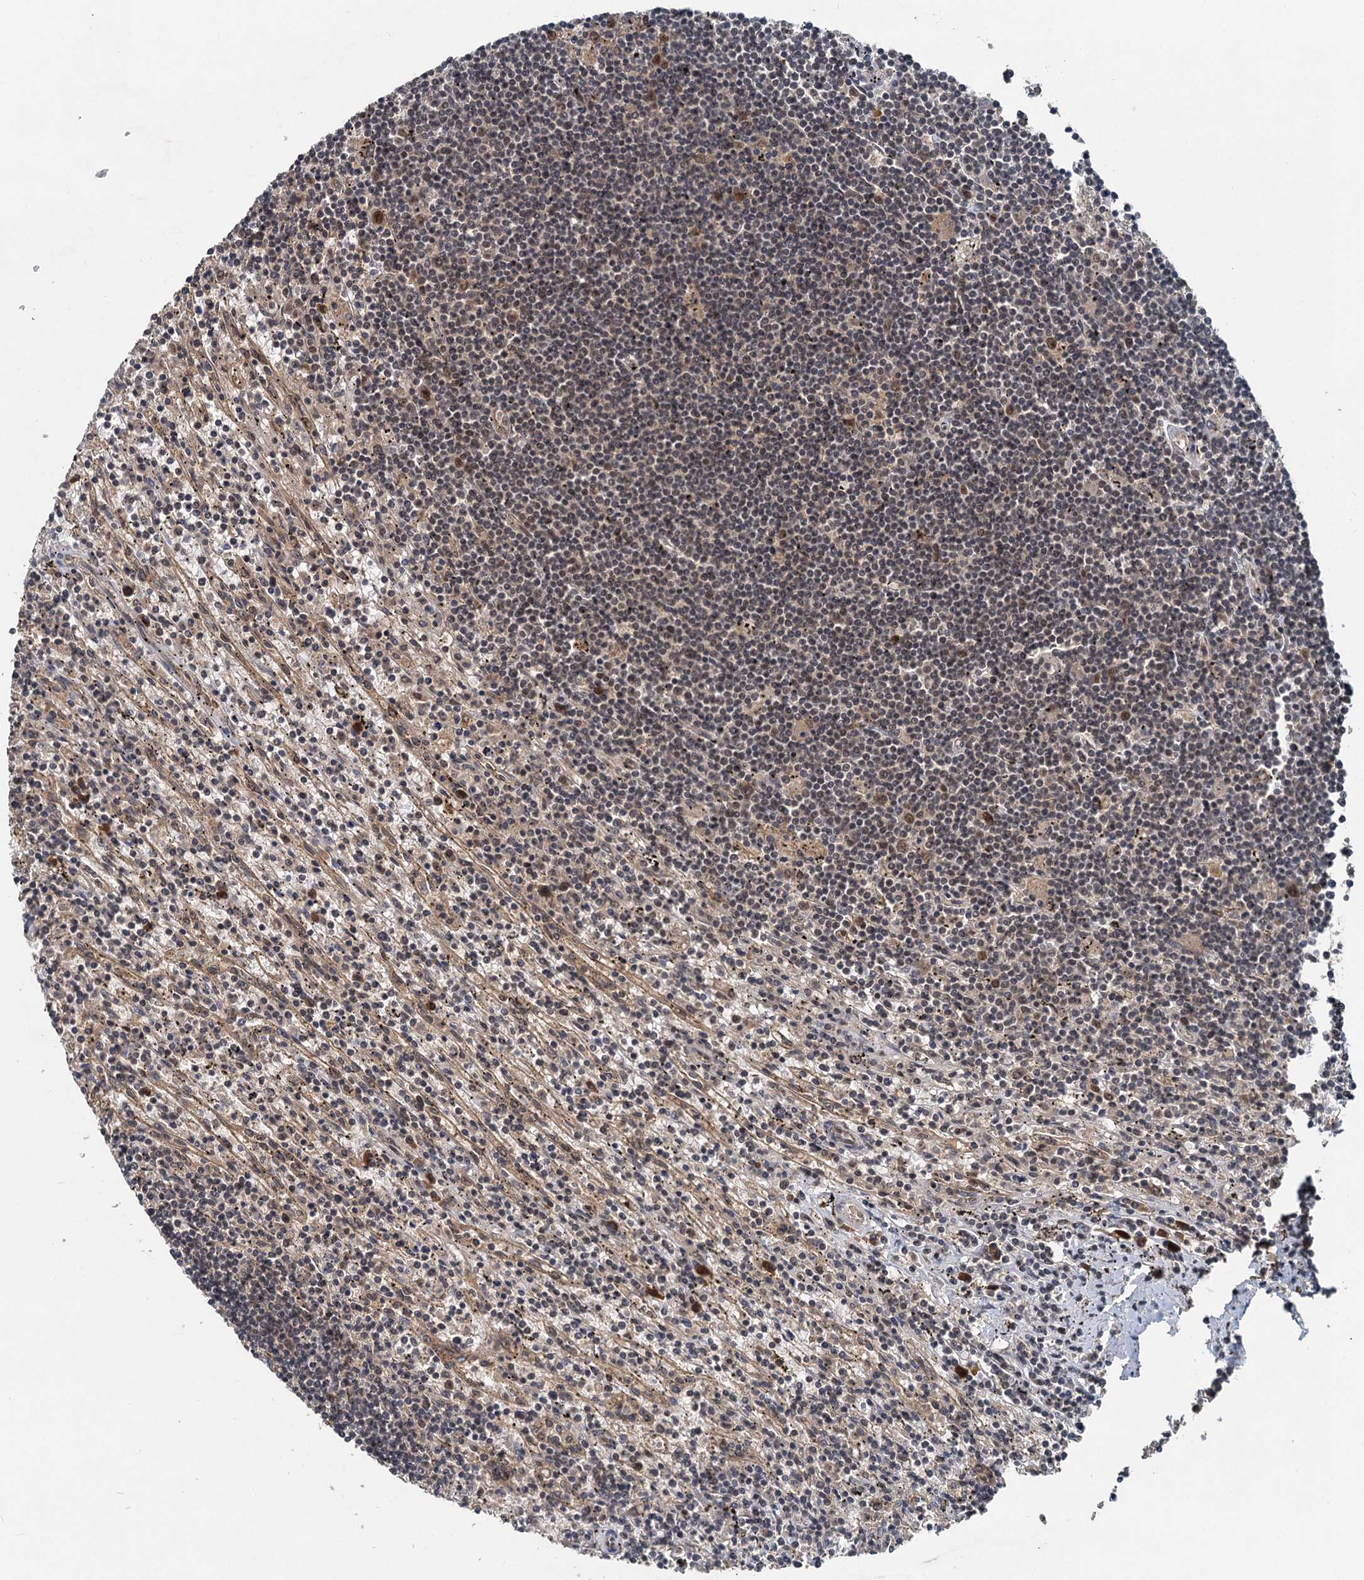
{"staining": {"intensity": "weak", "quantity": "25%-75%", "location": "nuclear"}, "tissue": "lymphoma", "cell_type": "Tumor cells", "image_type": "cancer", "snomed": [{"axis": "morphology", "description": "Malignant lymphoma, non-Hodgkin's type, Low grade"}, {"axis": "topography", "description": "Spleen"}], "caption": "Lymphoma stained for a protein (brown) demonstrates weak nuclear positive expression in about 25%-75% of tumor cells.", "gene": "RITA1", "patient": {"sex": "male", "age": 76}}